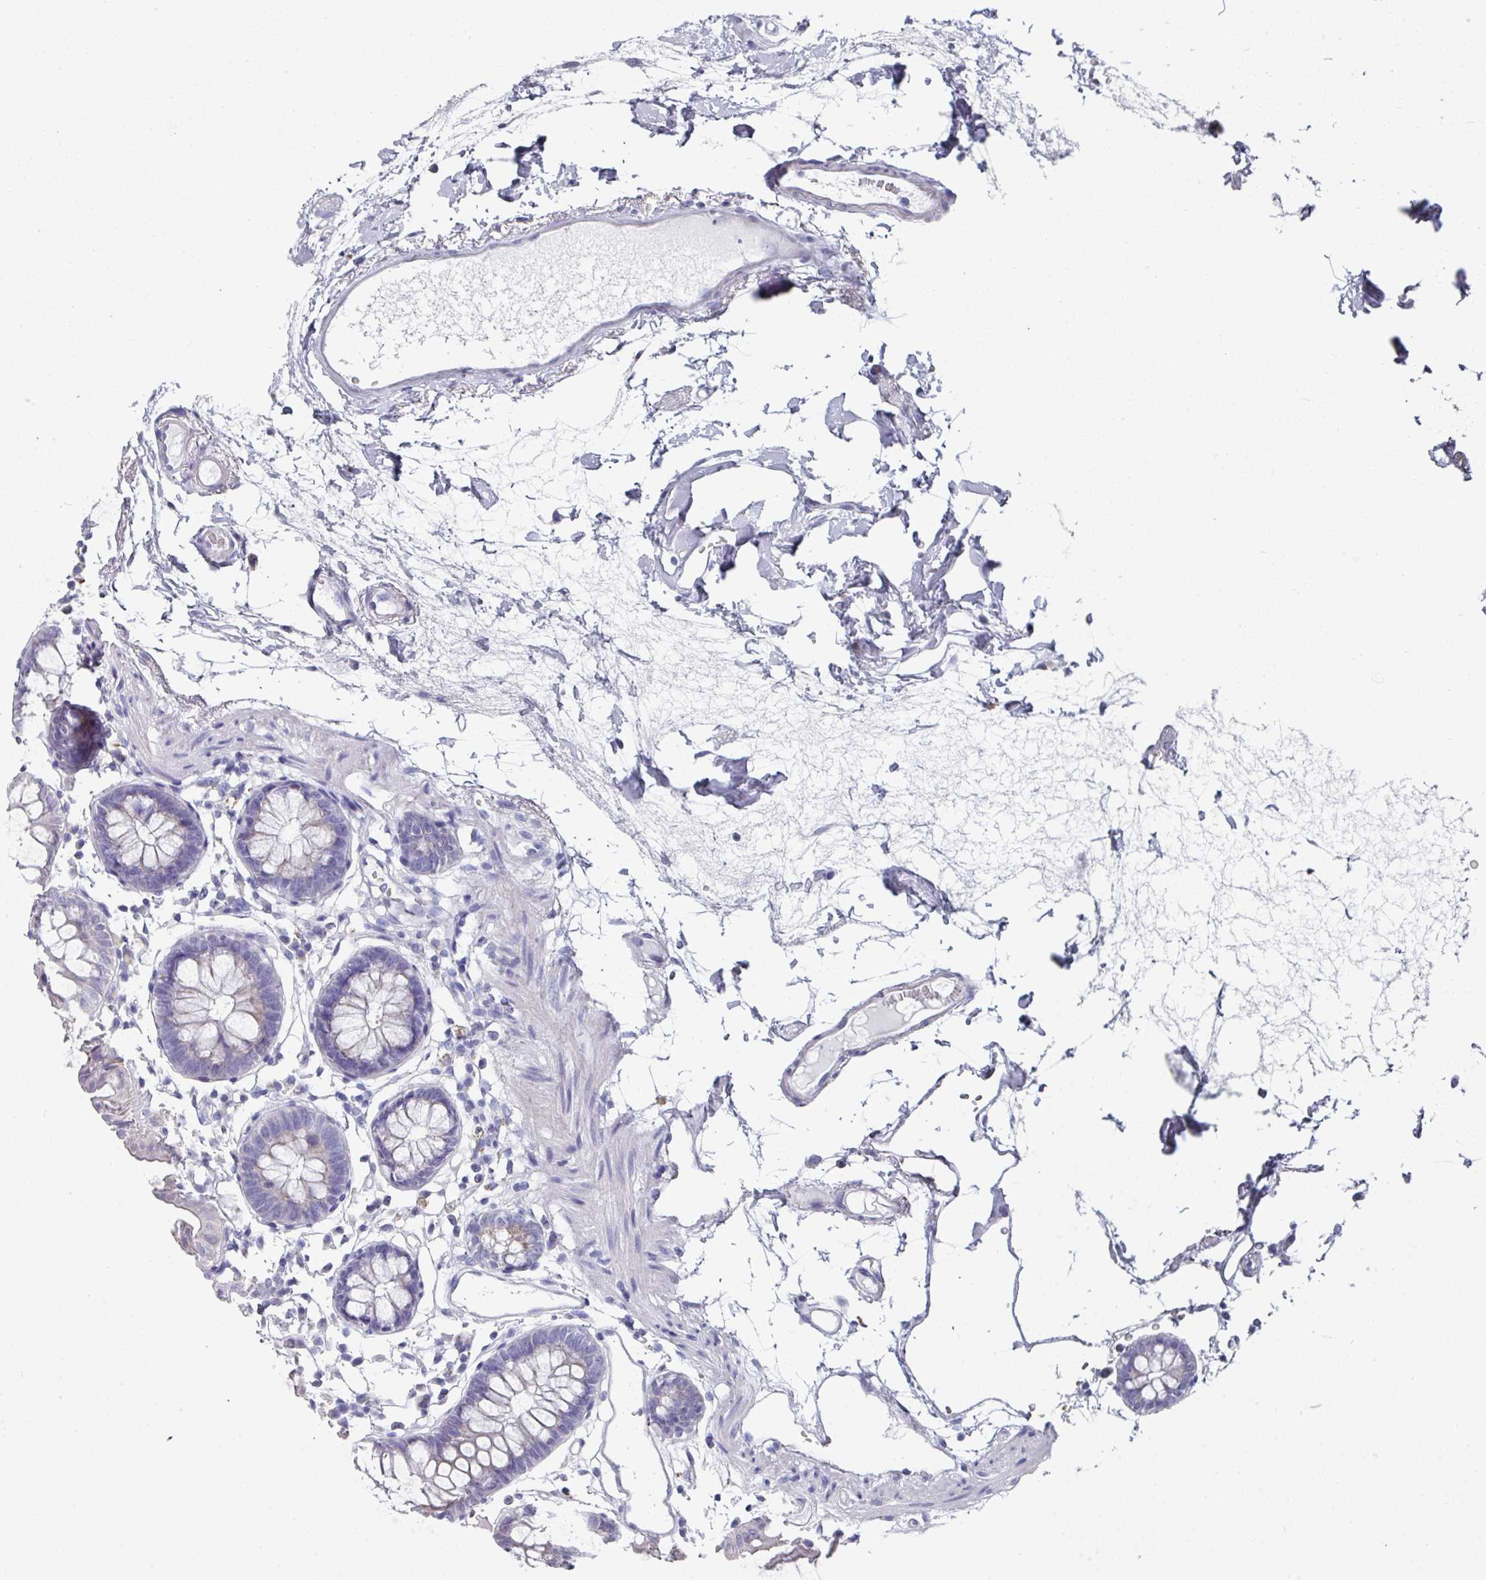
{"staining": {"intensity": "negative", "quantity": "none", "location": "none"}, "tissue": "colon", "cell_type": "Endothelial cells", "image_type": "normal", "snomed": [{"axis": "morphology", "description": "Normal tissue, NOS"}, {"axis": "topography", "description": "Colon"}], "caption": "Human colon stained for a protein using immunohistochemistry (IHC) demonstrates no expression in endothelial cells.", "gene": "SETBP1", "patient": {"sex": "female", "age": 84}}